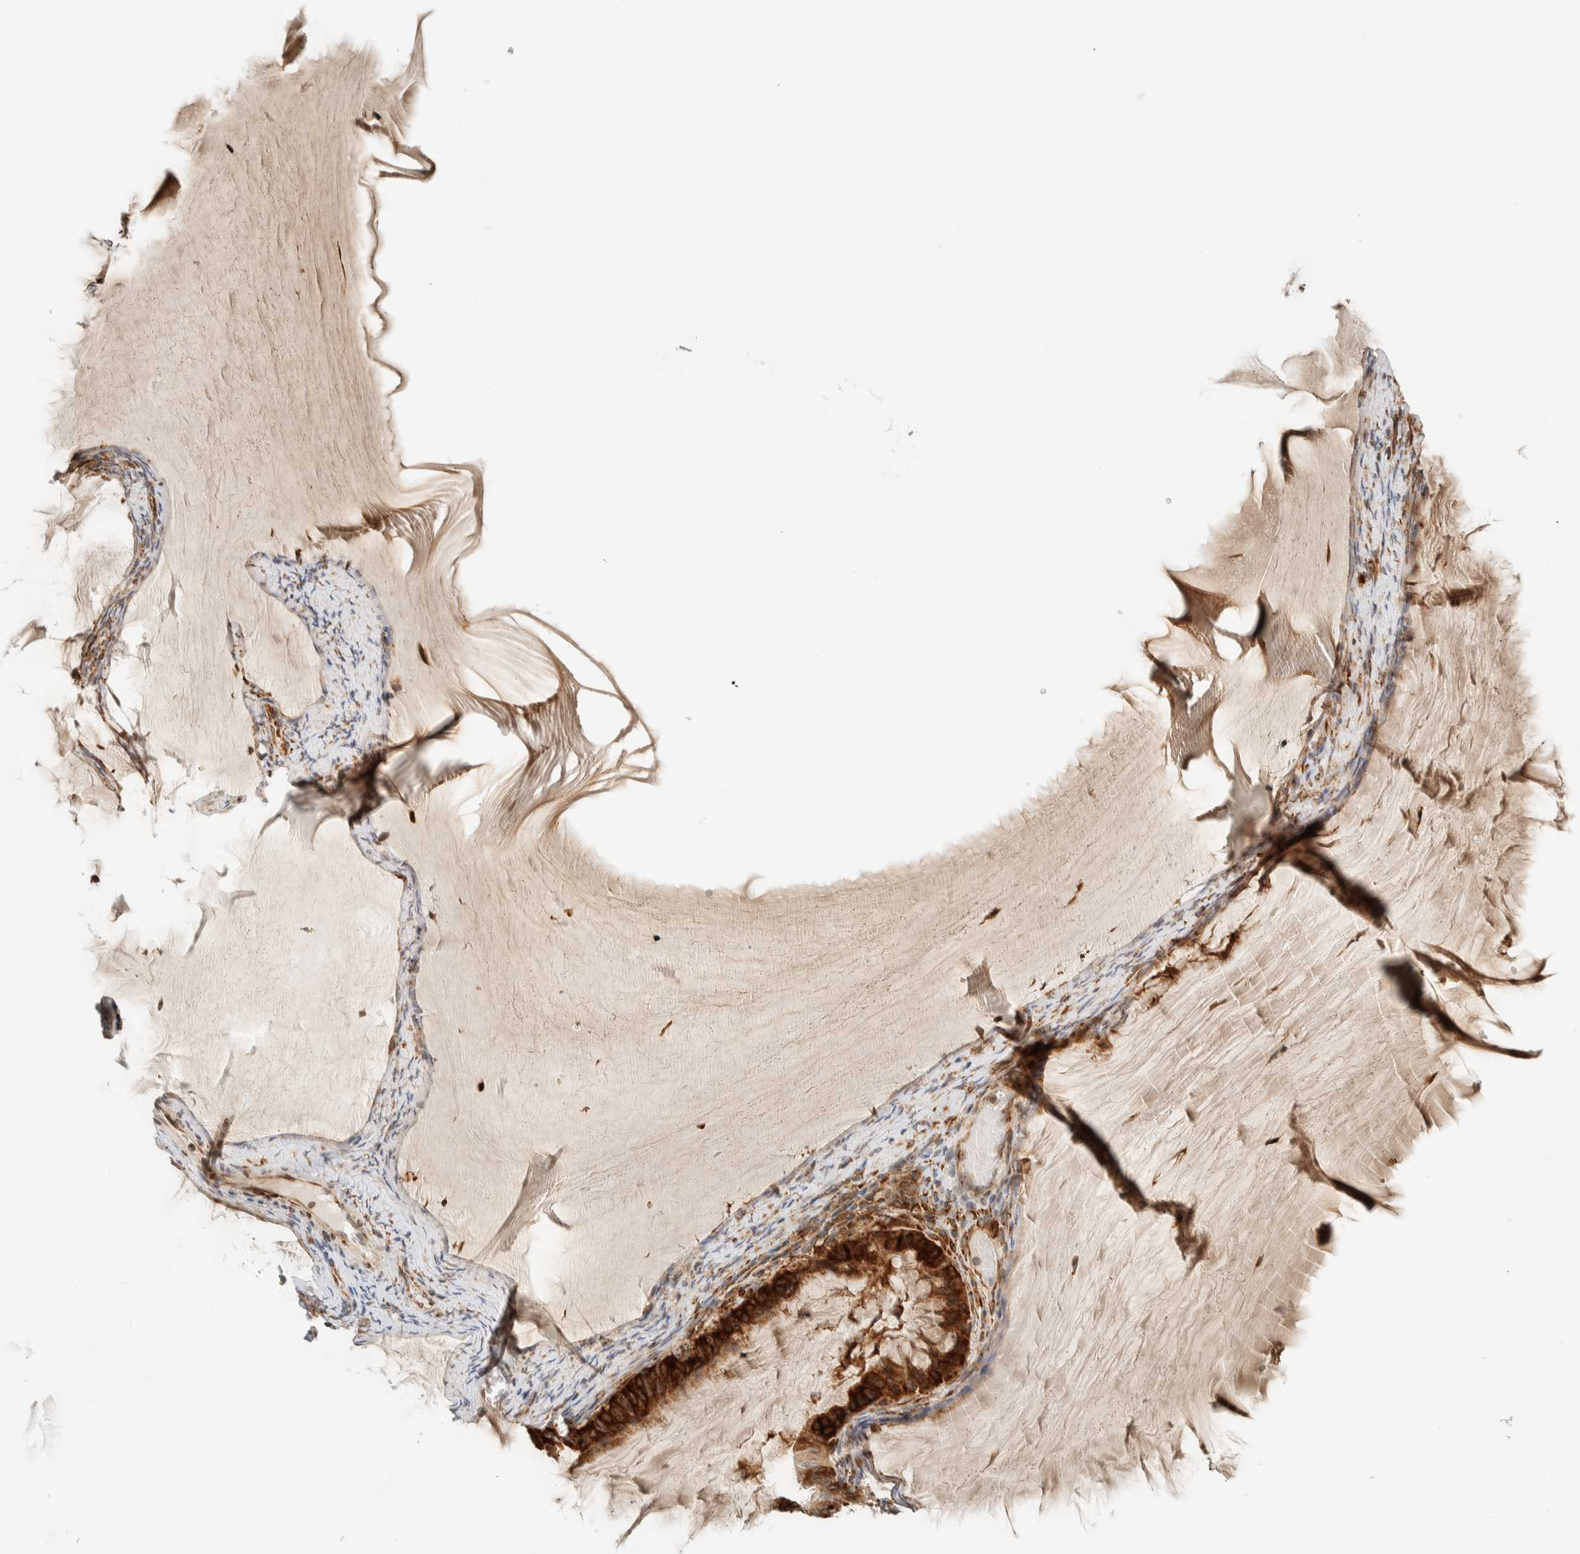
{"staining": {"intensity": "strong", "quantity": ">75%", "location": "cytoplasmic/membranous"}, "tissue": "ovarian cancer", "cell_type": "Tumor cells", "image_type": "cancer", "snomed": [{"axis": "morphology", "description": "Cystadenocarcinoma, mucinous, NOS"}, {"axis": "topography", "description": "Ovary"}], "caption": "An image showing strong cytoplasmic/membranous positivity in about >75% of tumor cells in ovarian cancer, as visualized by brown immunohistochemical staining.", "gene": "LLGL2", "patient": {"sex": "female", "age": 61}}